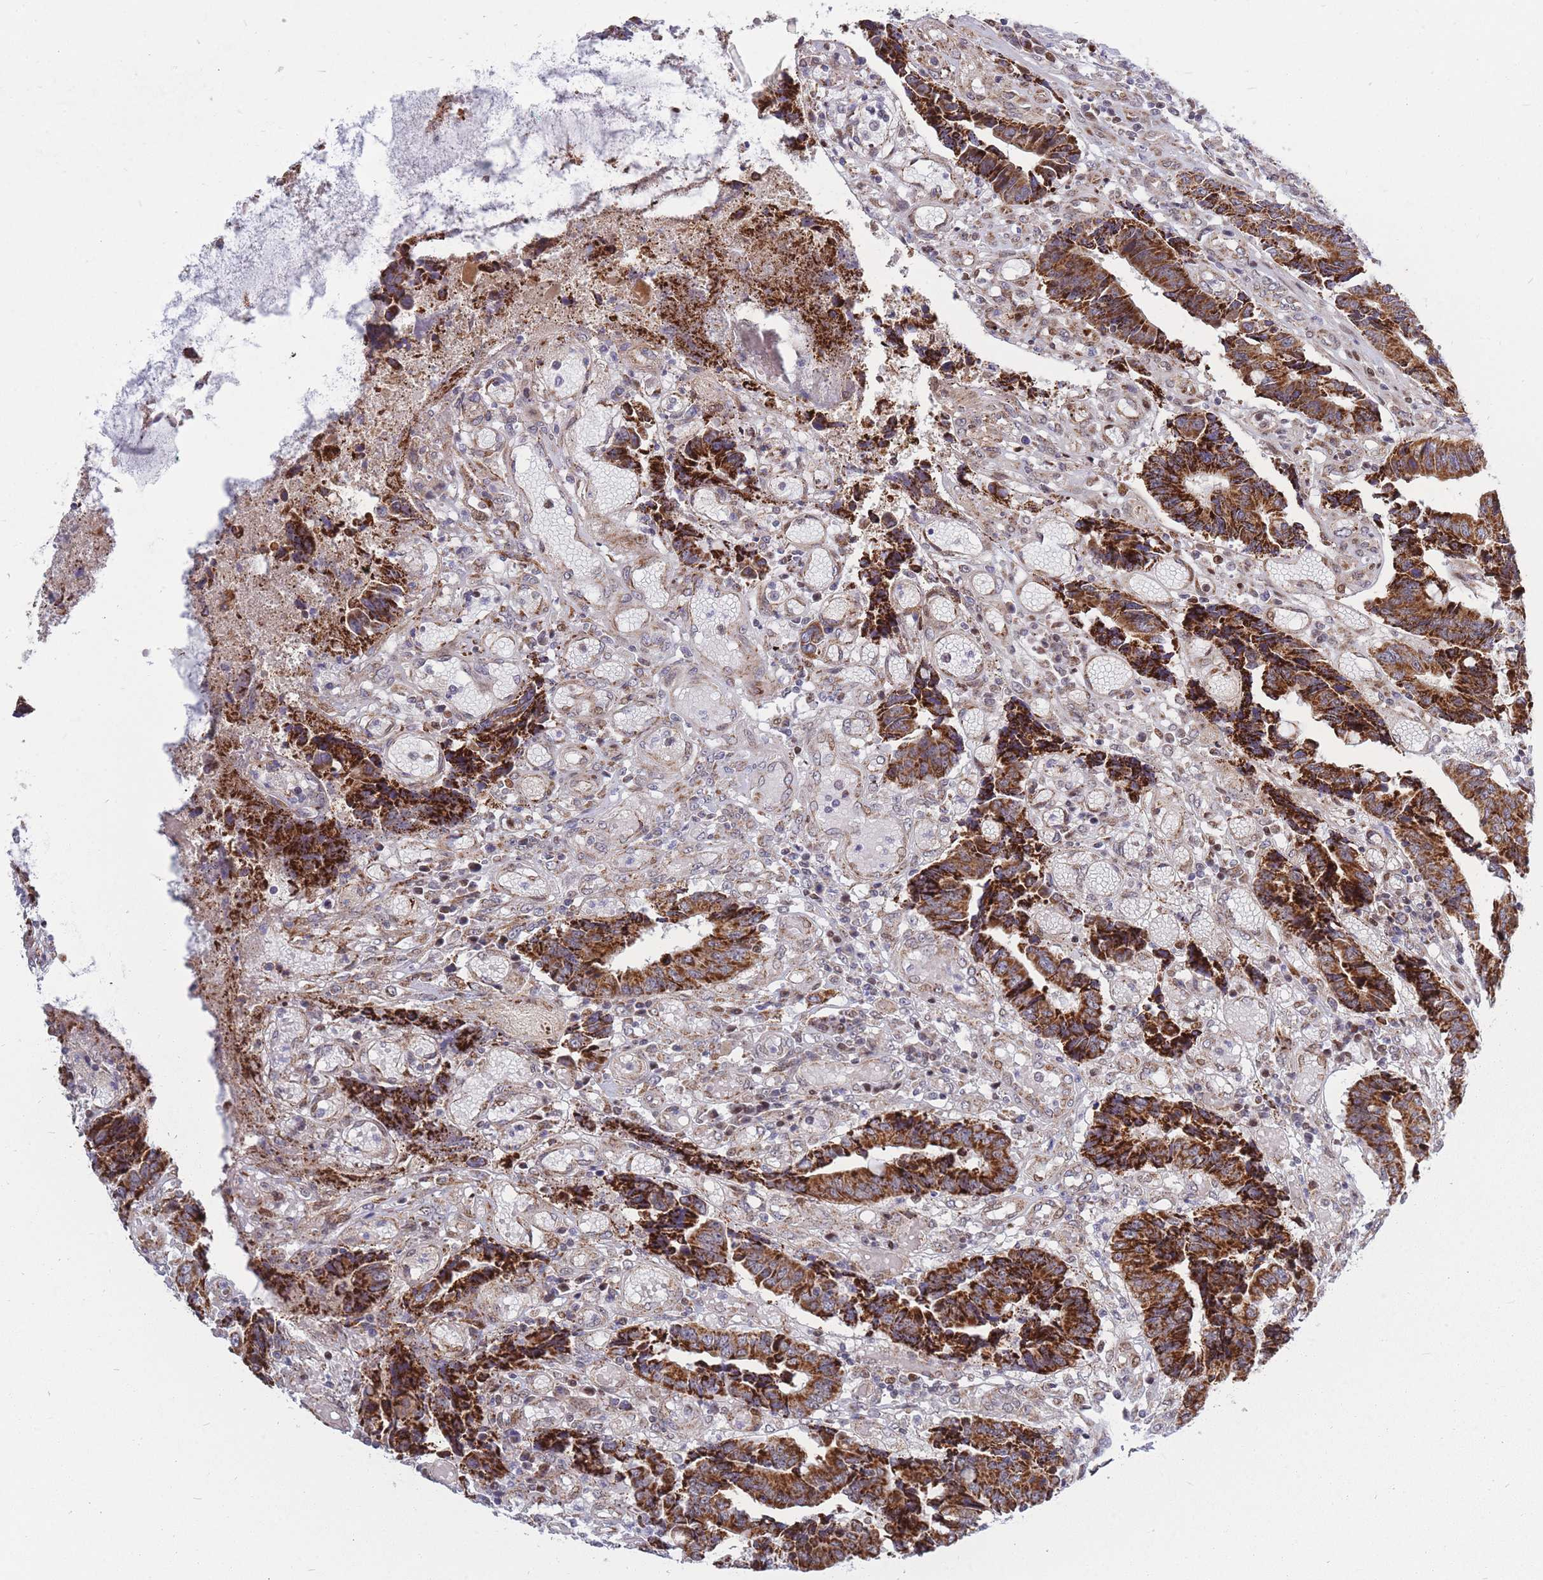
{"staining": {"intensity": "strong", "quantity": ">75%", "location": "cytoplasmic/membranous"}, "tissue": "colorectal cancer", "cell_type": "Tumor cells", "image_type": "cancer", "snomed": [{"axis": "morphology", "description": "Adenocarcinoma, NOS"}, {"axis": "topography", "description": "Rectum"}], "caption": "Colorectal cancer (adenocarcinoma) tissue exhibits strong cytoplasmic/membranous staining in approximately >75% of tumor cells", "gene": "MOB4", "patient": {"sex": "male", "age": 84}}